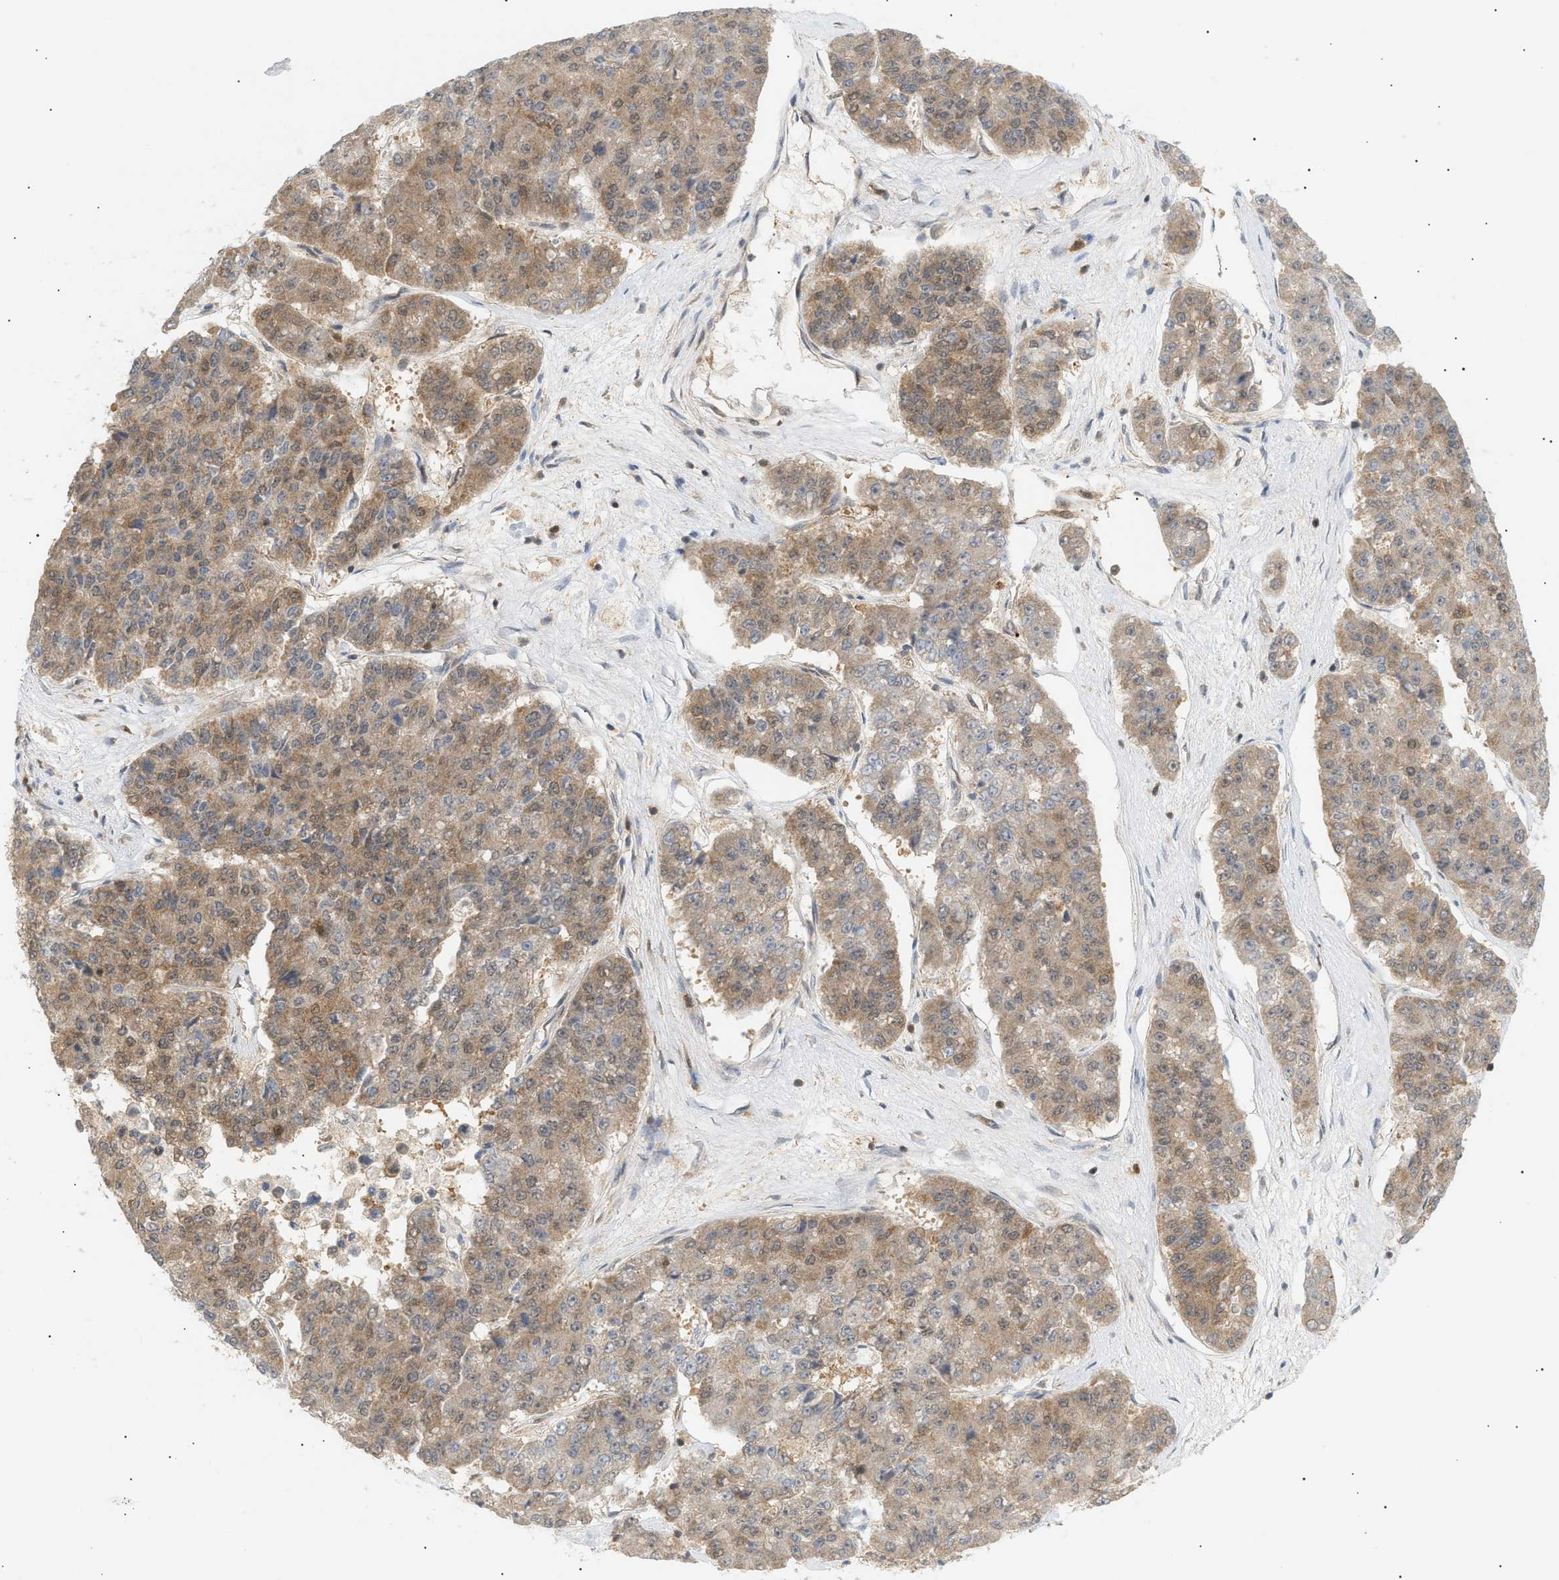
{"staining": {"intensity": "weak", "quantity": ">75%", "location": "cytoplasmic/membranous"}, "tissue": "pancreatic cancer", "cell_type": "Tumor cells", "image_type": "cancer", "snomed": [{"axis": "morphology", "description": "Adenocarcinoma, NOS"}, {"axis": "topography", "description": "Pancreas"}], "caption": "An image of pancreatic cancer (adenocarcinoma) stained for a protein displays weak cytoplasmic/membranous brown staining in tumor cells. The staining was performed using DAB (3,3'-diaminobenzidine) to visualize the protein expression in brown, while the nuclei were stained in blue with hematoxylin (Magnification: 20x).", "gene": "SHC1", "patient": {"sex": "male", "age": 50}}